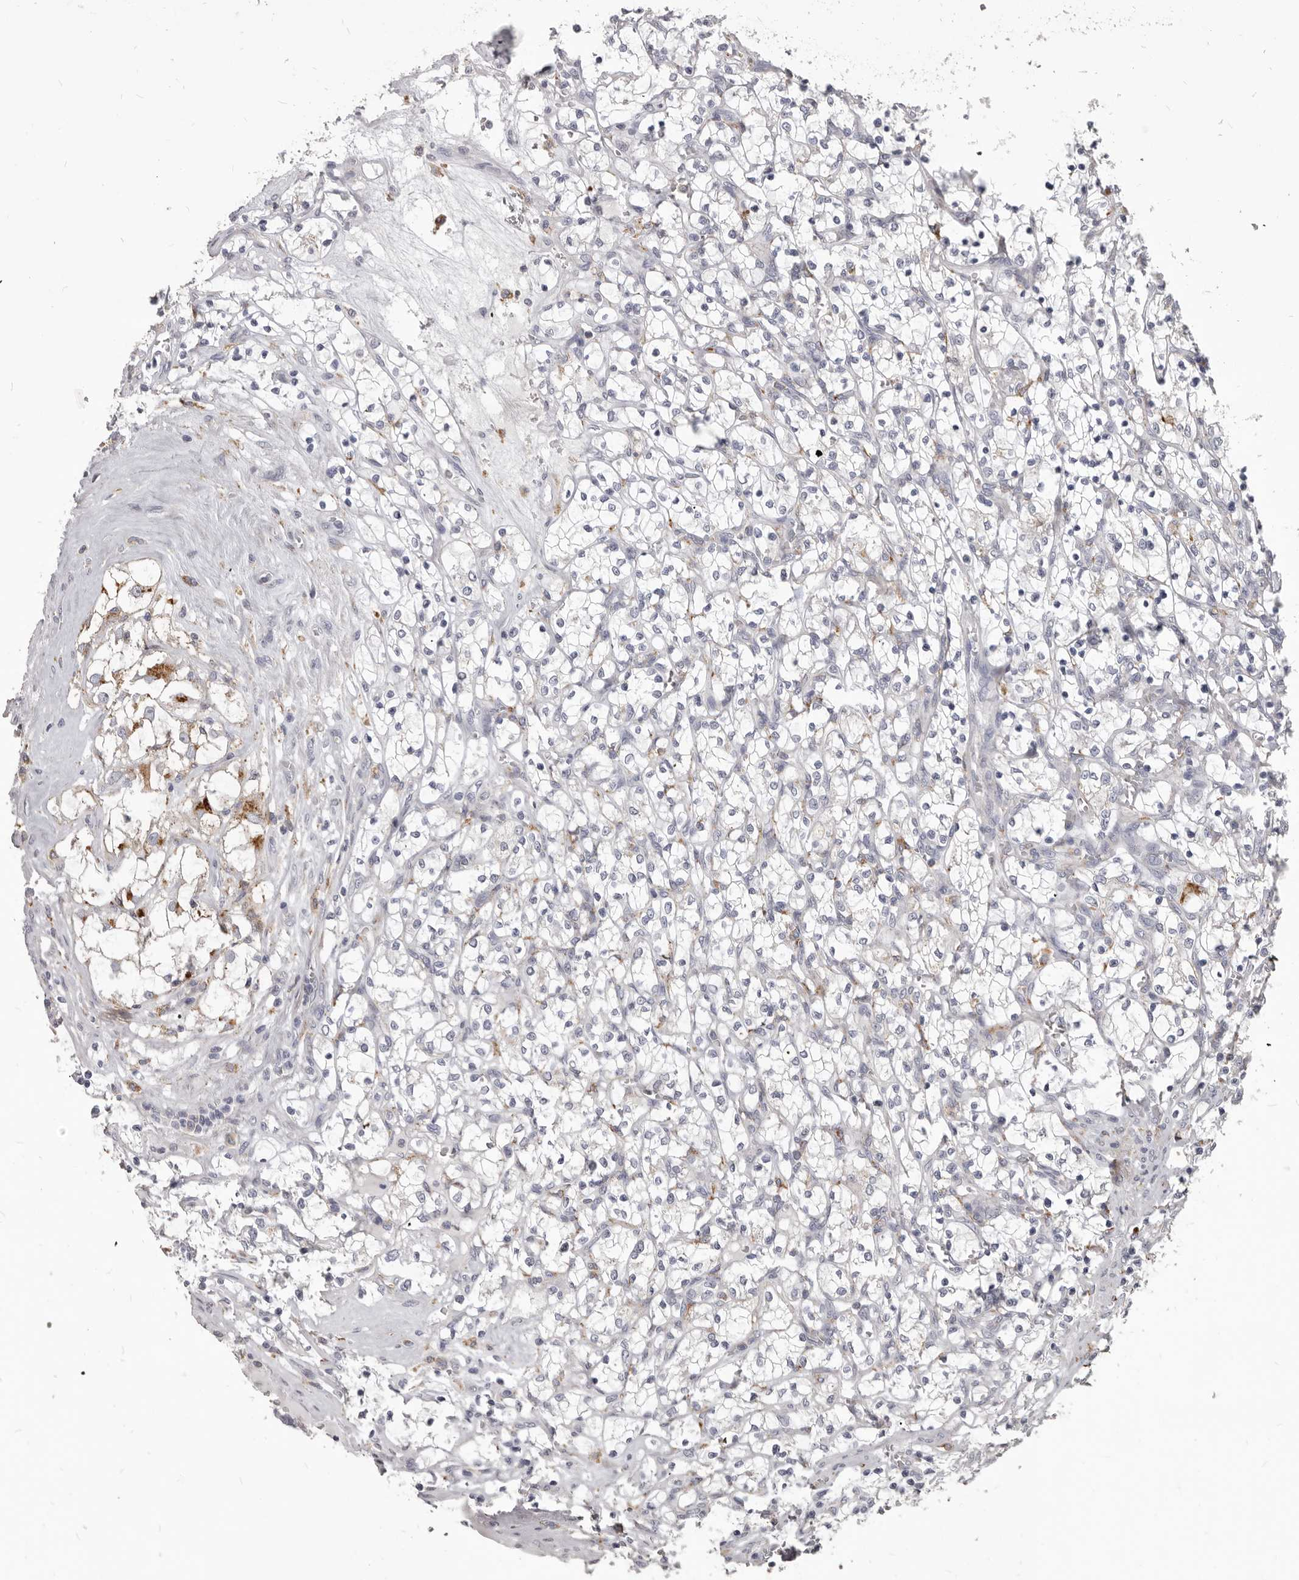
{"staining": {"intensity": "negative", "quantity": "none", "location": "none"}, "tissue": "renal cancer", "cell_type": "Tumor cells", "image_type": "cancer", "snomed": [{"axis": "morphology", "description": "Adenocarcinoma, NOS"}, {"axis": "topography", "description": "Kidney"}], "caption": "IHC image of neoplastic tissue: renal cancer stained with DAB exhibits no significant protein expression in tumor cells.", "gene": "PI4K2A", "patient": {"sex": "female", "age": 69}}